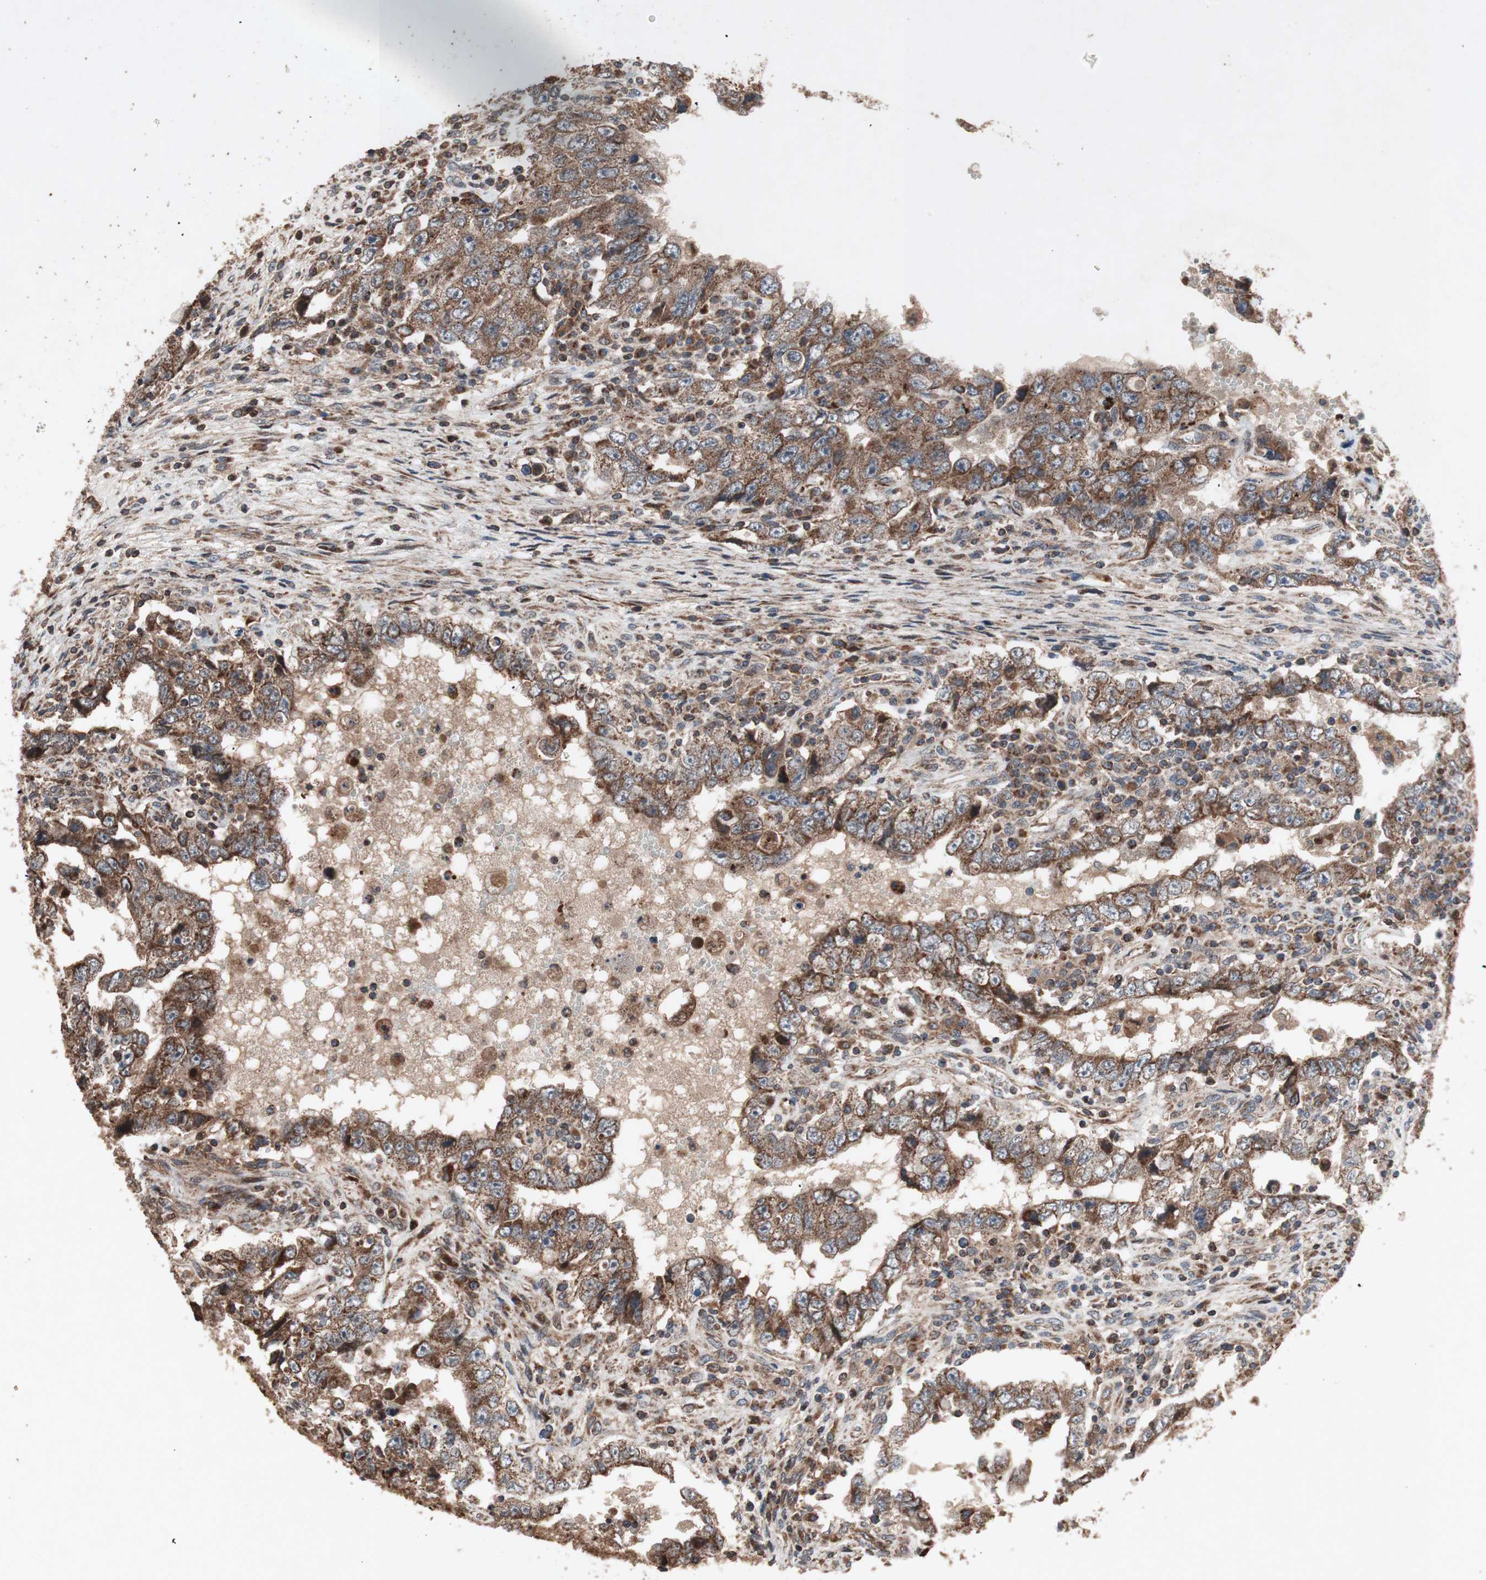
{"staining": {"intensity": "strong", "quantity": ">75%", "location": "cytoplasmic/membranous"}, "tissue": "testis cancer", "cell_type": "Tumor cells", "image_type": "cancer", "snomed": [{"axis": "morphology", "description": "Carcinoma, Embryonal, NOS"}, {"axis": "topography", "description": "Testis"}], "caption": "Embryonal carcinoma (testis) tissue demonstrates strong cytoplasmic/membranous positivity in about >75% of tumor cells", "gene": "RAB1A", "patient": {"sex": "male", "age": 26}}